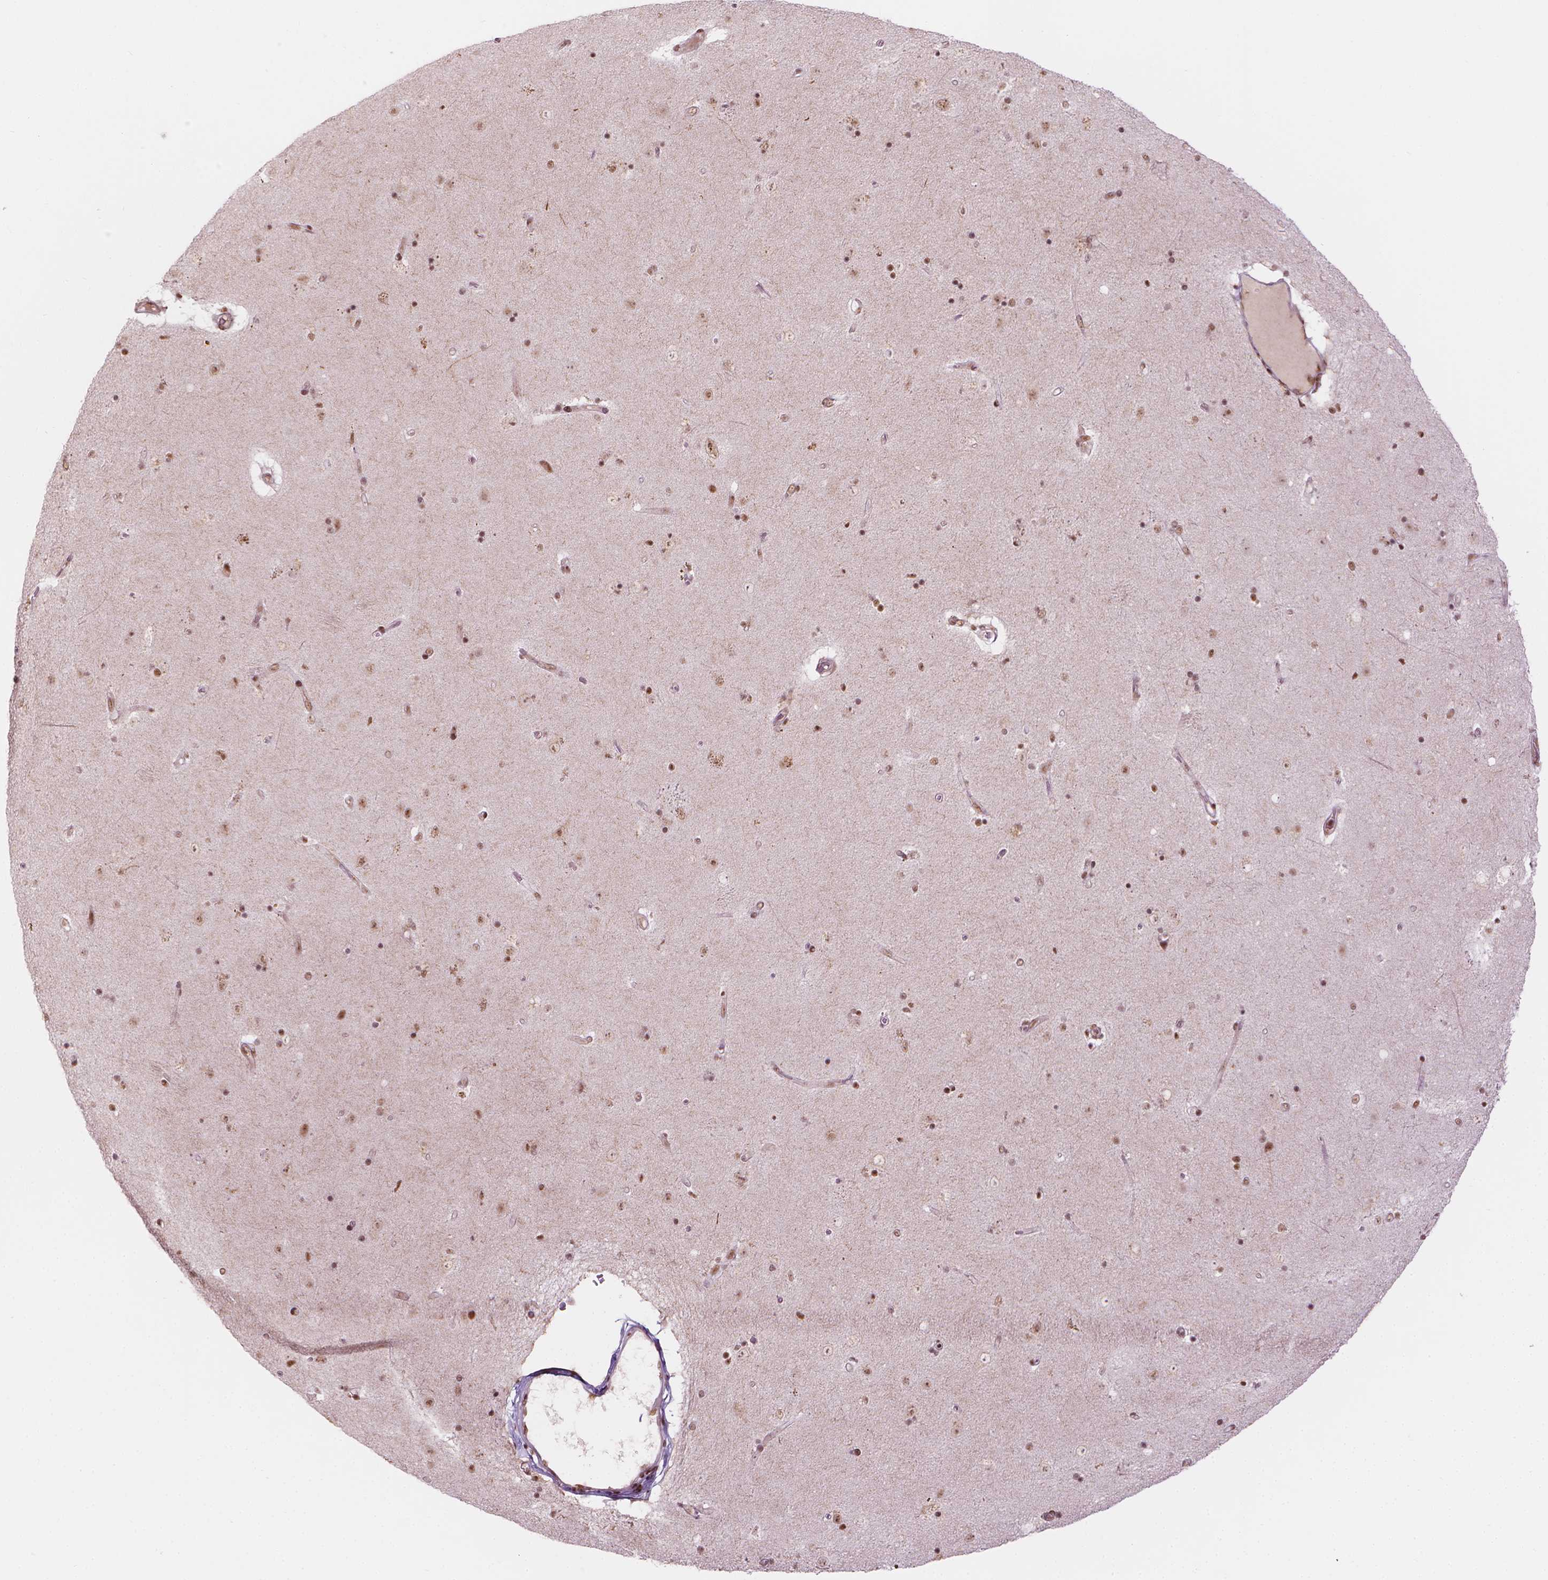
{"staining": {"intensity": "strong", "quantity": ">75%", "location": "nuclear"}, "tissue": "caudate", "cell_type": "Glial cells", "image_type": "normal", "snomed": [{"axis": "morphology", "description": "Normal tissue, NOS"}, {"axis": "topography", "description": "Lateral ventricle wall"}], "caption": "There is high levels of strong nuclear expression in glial cells of normal caudate, as demonstrated by immunohistochemical staining (brown color).", "gene": "ELF2", "patient": {"sex": "female", "age": 71}}